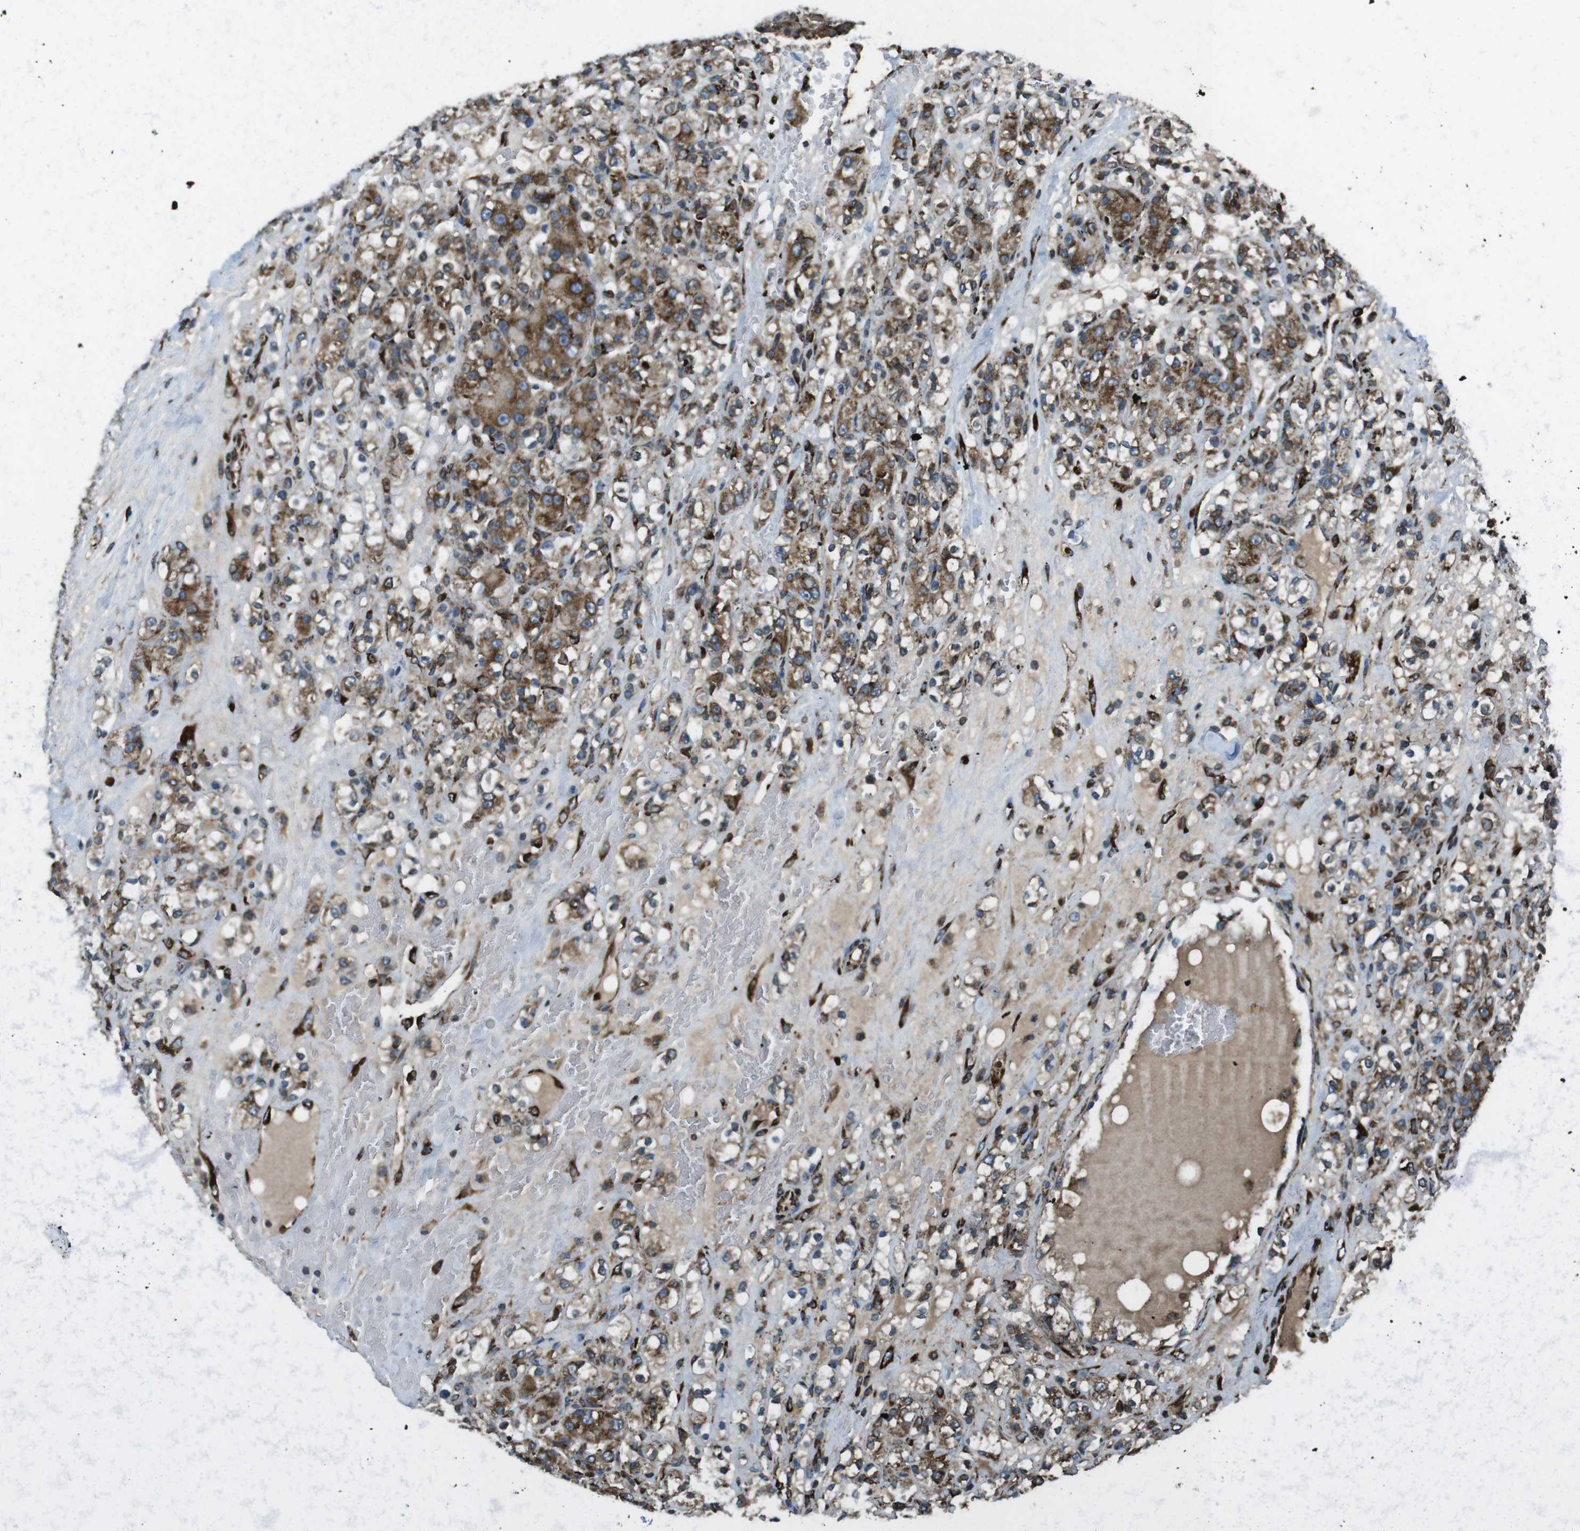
{"staining": {"intensity": "moderate", "quantity": ">75%", "location": "cytoplasmic/membranous"}, "tissue": "renal cancer", "cell_type": "Tumor cells", "image_type": "cancer", "snomed": [{"axis": "morphology", "description": "Normal tissue, NOS"}, {"axis": "morphology", "description": "Adenocarcinoma, NOS"}, {"axis": "topography", "description": "Kidney"}], "caption": "Immunohistochemistry (IHC) photomicrograph of neoplastic tissue: renal adenocarcinoma stained using IHC reveals medium levels of moderate protein expression localized specifically in the cytoplasmic/membranous of tumor cells, appearing as a cytoplasmic/membranous brown color.", "gene": "KTN1", "patient": {"sex": "male", "age": 61}}